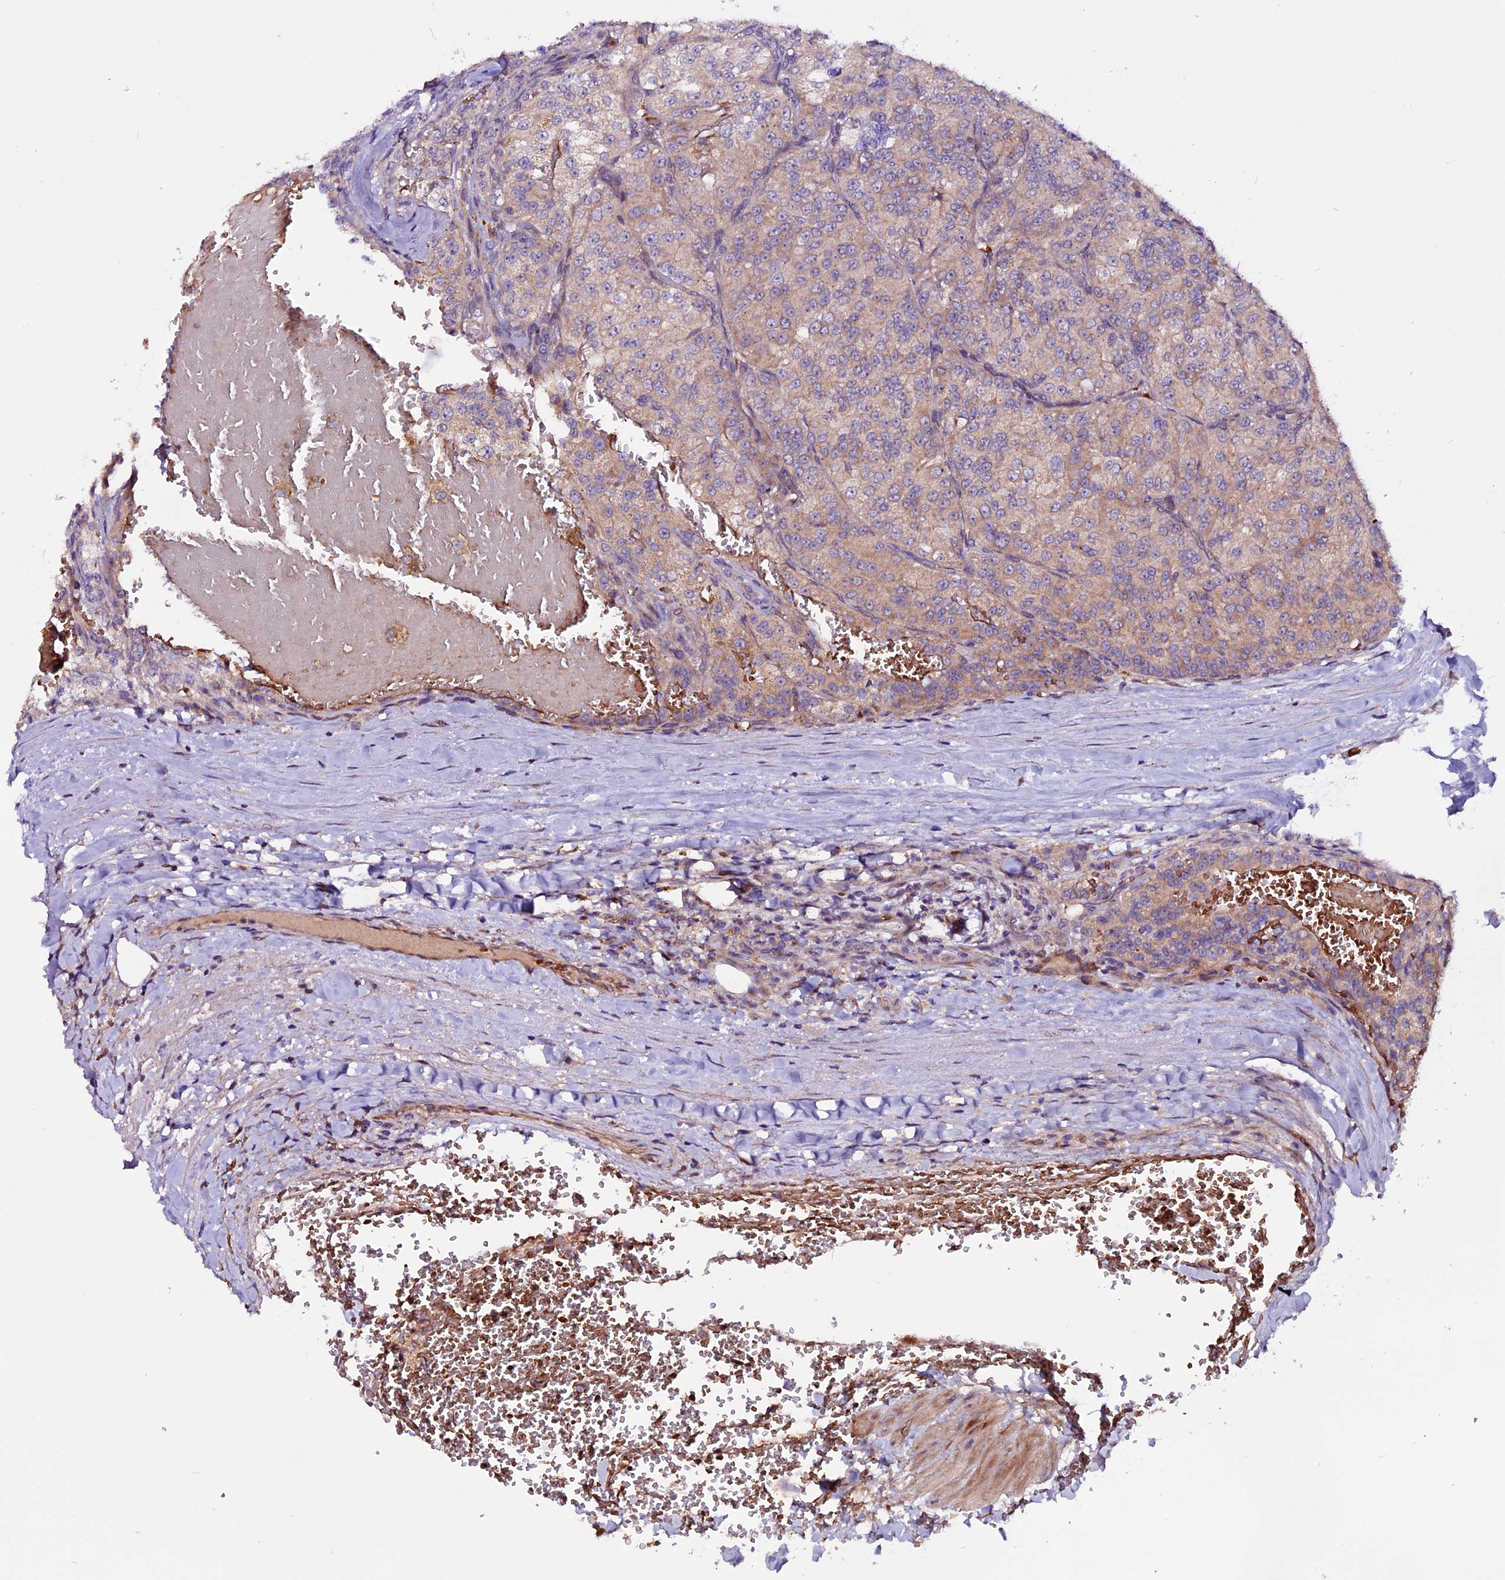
{"staining": {"intensity": "moderate", "quantity": "25%-75%", "location": "cytoplasmic/membranous"}, "tissue": "renal cancer", "cell_type": "Tumor cells", "image_type": "cancer", "snomed": [{"axis": "morphology", "description": "Adenocarcinoma, NOS"}, {"axis": "topography", "description": "Kidney"}], "caption": "High-power microscopy captured an immunohistochemistry (IHC) histopathology image of renal cancer, revealing moderate cytoplasmic/membranous positivity in about 25%-75% of tumor cells. (Stains: DAB in brown, nuclei in blue, Microscopy: brightfield microscopy at high magnification).", "gene": "RINL", "patient": {"sex": "female", "age": 63}}